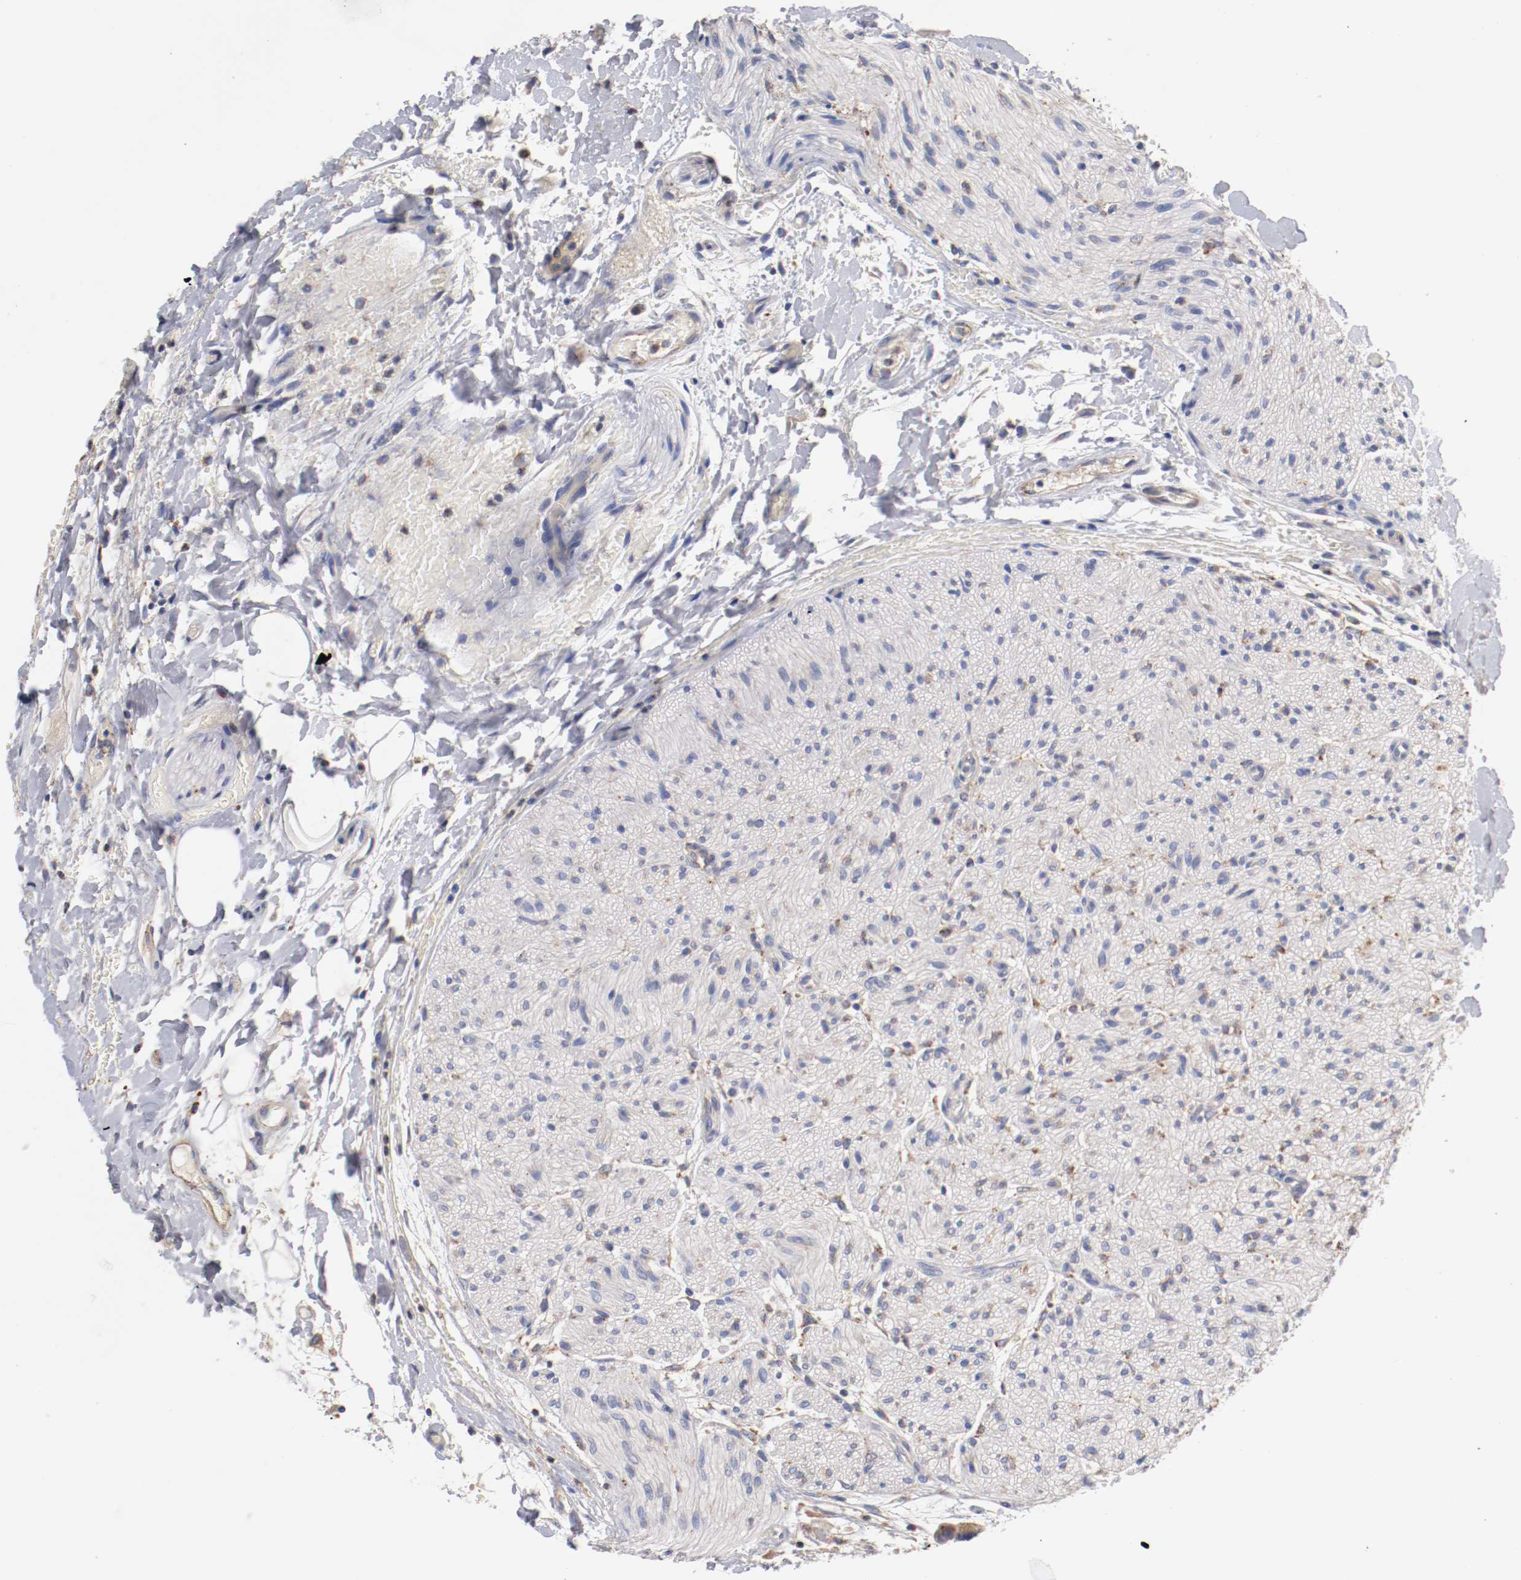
{"staining": {"intensity": "negative", "quantity": "none", "location": "none"}, "tissue": "adipose tissue", "cell_type": "Adipocytes", "image_type": "normal", "snomed": [{"axis": "morphology", "description": "Normal tissue, NOS"}, {"axis": "morphology", "description": "Cholangiocarcinoma"}, {"axis": "topography", "description": "Liver"}, {"axis": "topography", "description": "Peripheral nerve tissue"}], "caption": "Micrograph shows no significant protein staining in adipocytes of benign adipose tissue. (Stains: DAB immunohistochemistry (IHC) with hematoxylin counter stain, Microscopy: brightfield microscopy at high magnification).", "gene": "SEMA5A", "patient": {"sex": "male", "age": 50}}